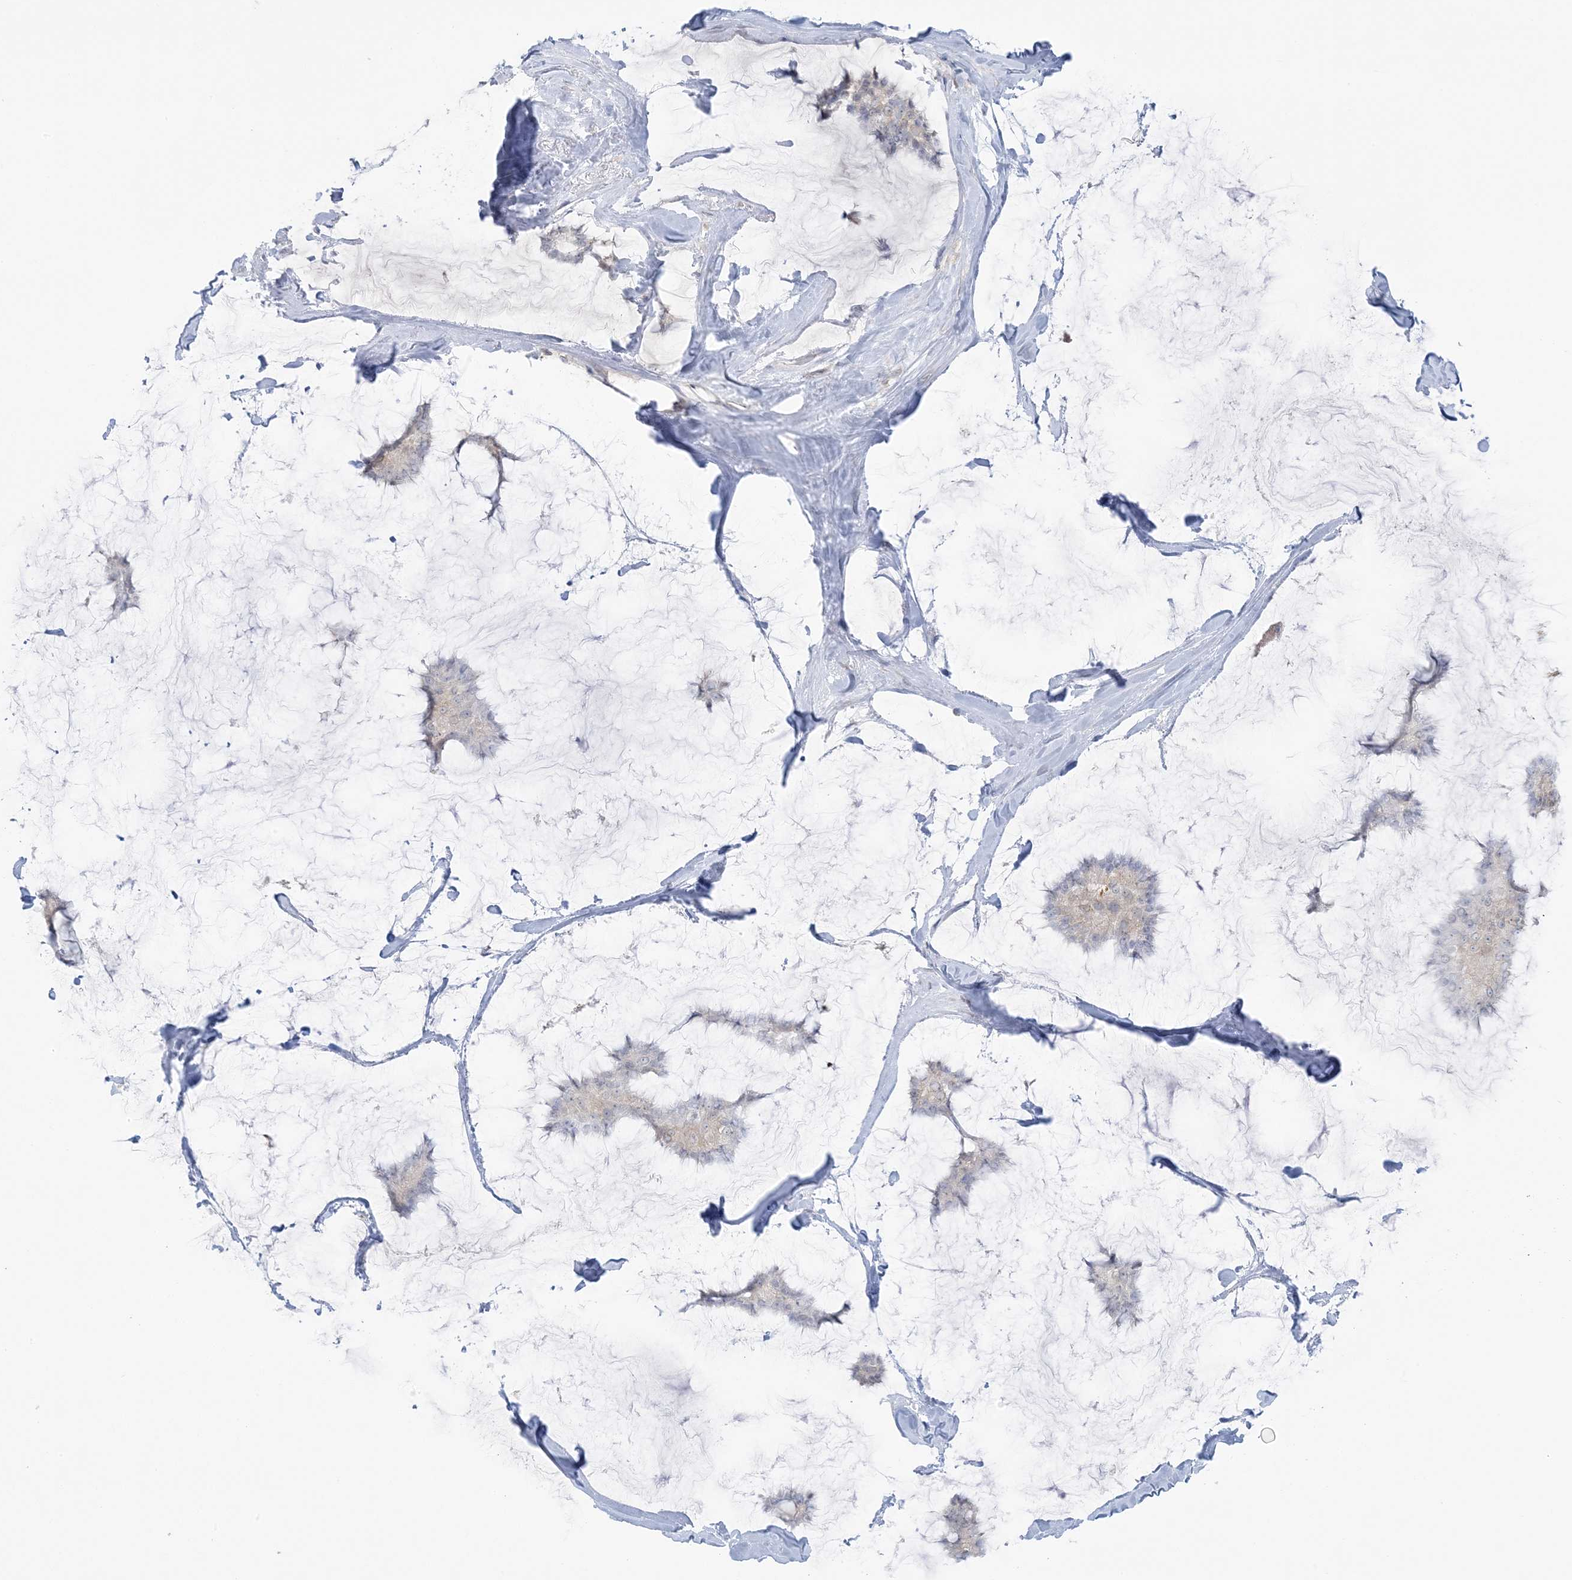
{"staining": {"intensity": "negative", "quantity": "none", "location": "none"}, "tissue": "breast cancer", "cell_type": "Tumor cells", "image_type": "cancer", "snomed": [{"axis": "morphology", "description": "Duct carcinoma"}, {"axis": "topography", "description": "Breast"}], "caption": "This is an IHC image of intraductal carcinoma (breast). There is no positivity in tumor cells.", "gene": "EEFSEC", "patient": {"sex": "female", "age": 93}}